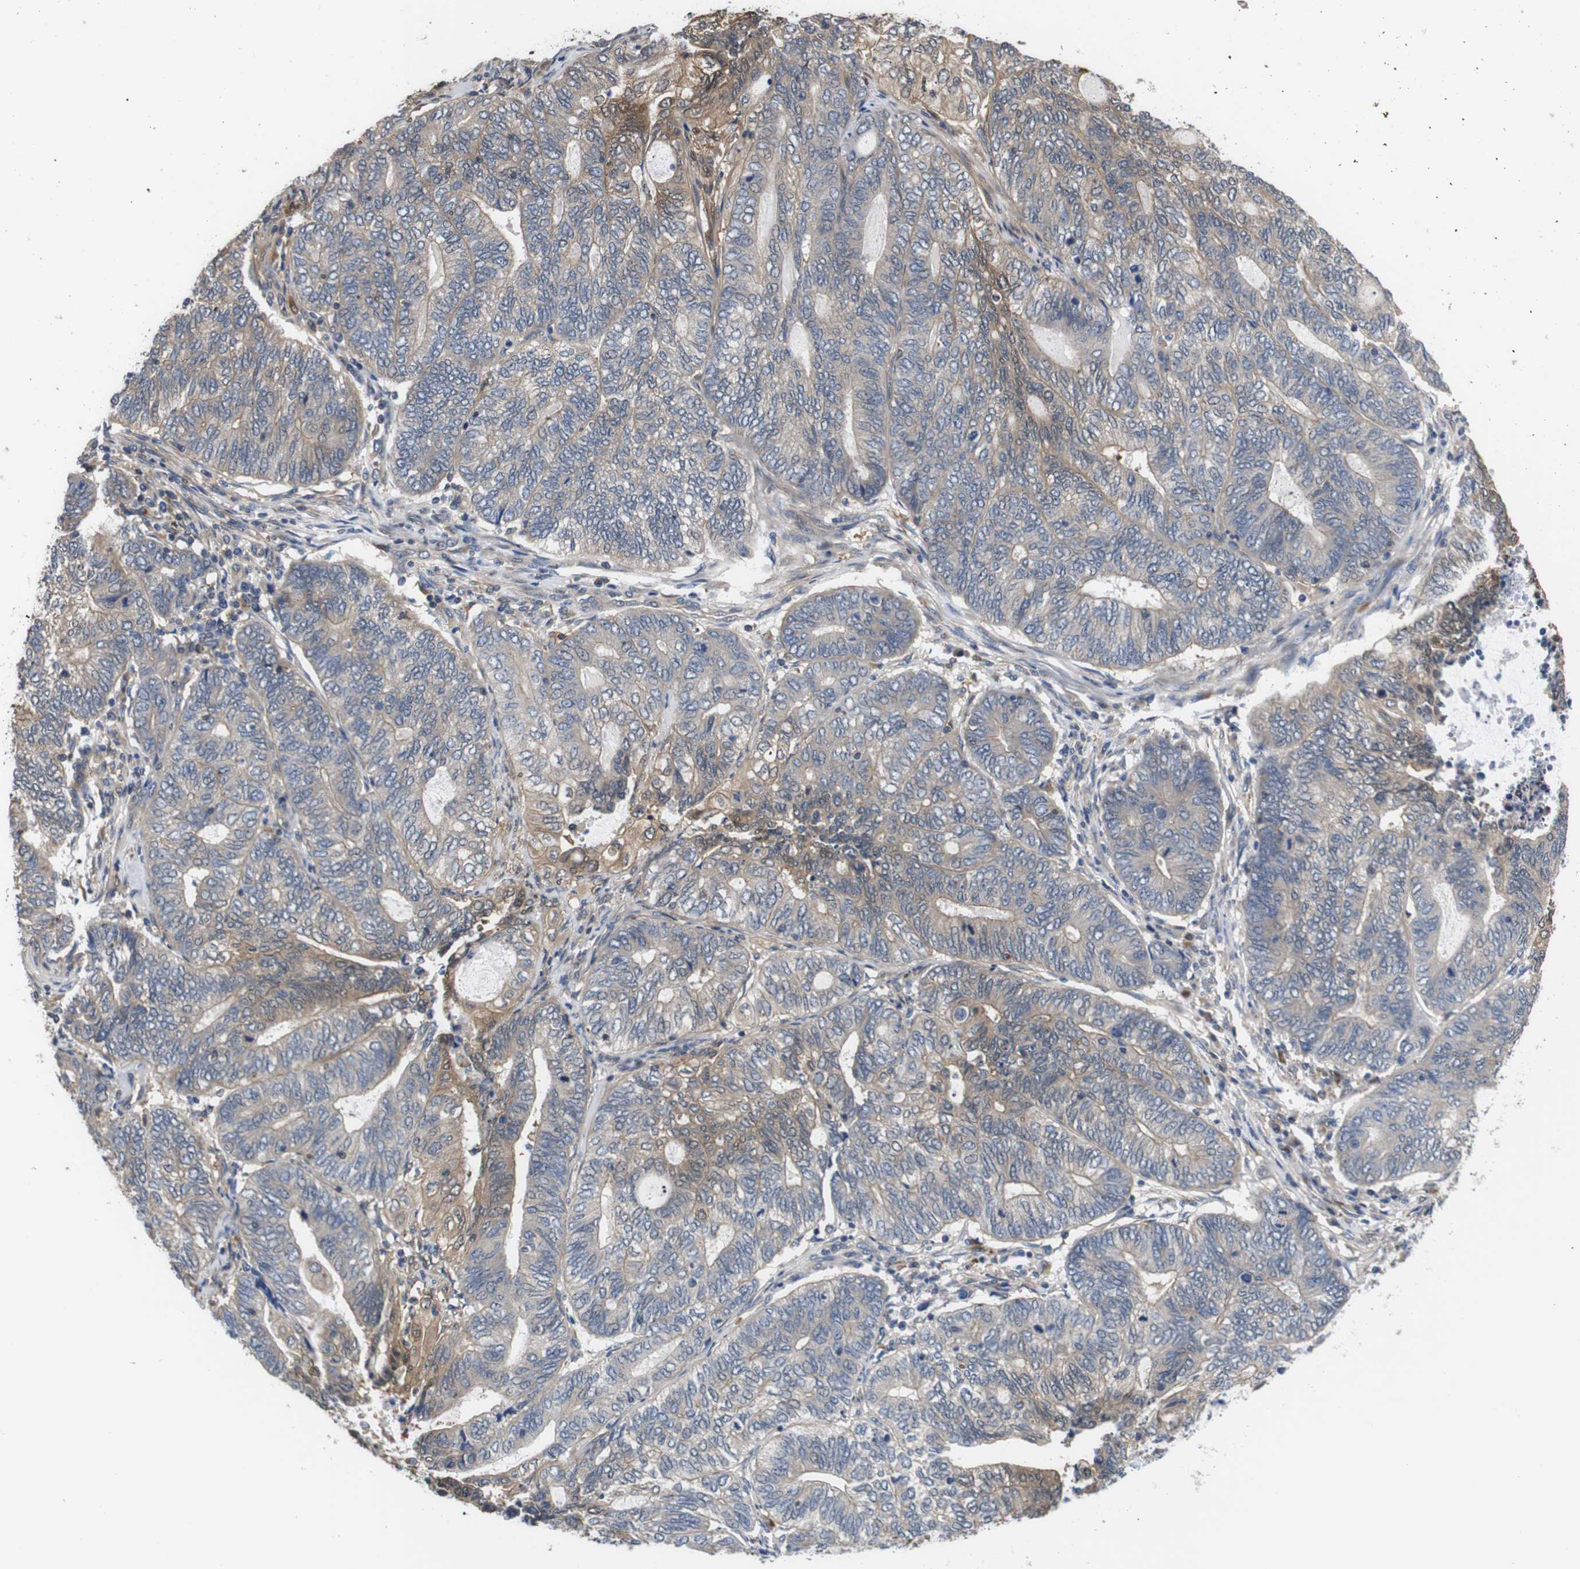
{"staining": {"intensity": "weak", "quantity": ">75%", "location": "cytoplasmic/membranous"}, "tissue": "endometrial cancer", "cell_type": "Tumor cells", "image_type": "cancer", "snomed": [{"axis": "morphology", "description": "Adenocarcinoma, NOS"}, {"axis": "topography", "description": "Uterus"}, {"axis": "topography", "description": "Endometrium"}], "caption": "Immunohistochemistry (IHC) staining of endometrial cancer, which reveals low levels of weak cytoplasmic/membranous staining in about >75% of tumor cells indicating weak cytoplasmic/membranous protein expression. The staining was performed using DAB (brown) for protein detection and nuclei were counterstained in hematoxylin (blue).", "gene": "DDR1", "patient": {"sex": "female", "age": 70}}